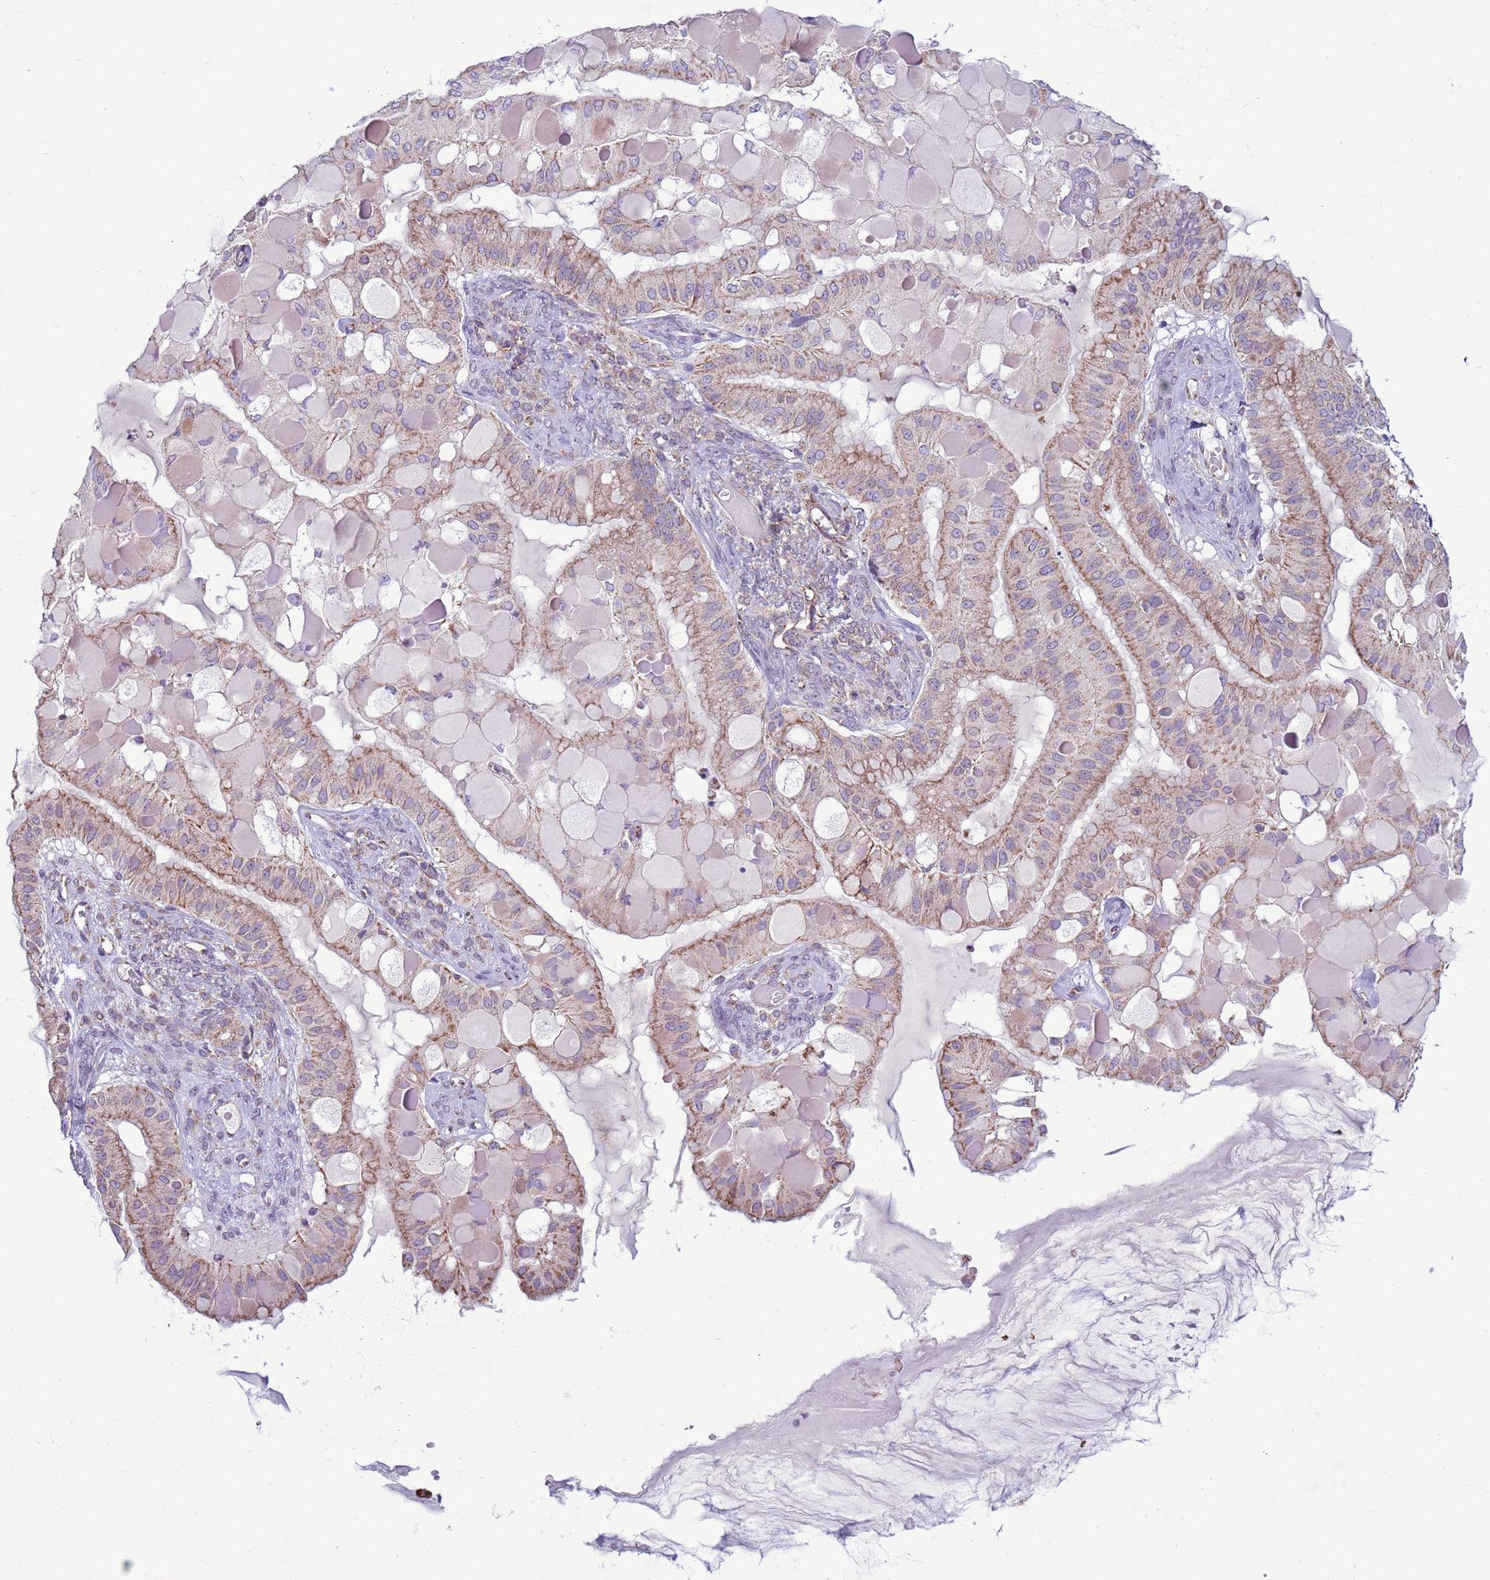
{"staining": {"intensity": "moderate", "quantity": "25%-75%", "location": "cytoplasmic/membranous"}, "tissue": "ovarian cancer", "cell_type": "Tumor cells", "image_type": "cancer", "snomed": [{"axis": "morphology", "description": "Cystadenocarcinoma, mucinous, NOS"}, {"axis": "topography", "description": "Ovary"}], "caption": "Tumor cells show moderate cytoplasmic/membranous staining in about 25%-75% of cells in ovarian mucinous cystadenocarcinoma.", "gene": "NCALD", "patient": {"sex": "female", "age": 61}}